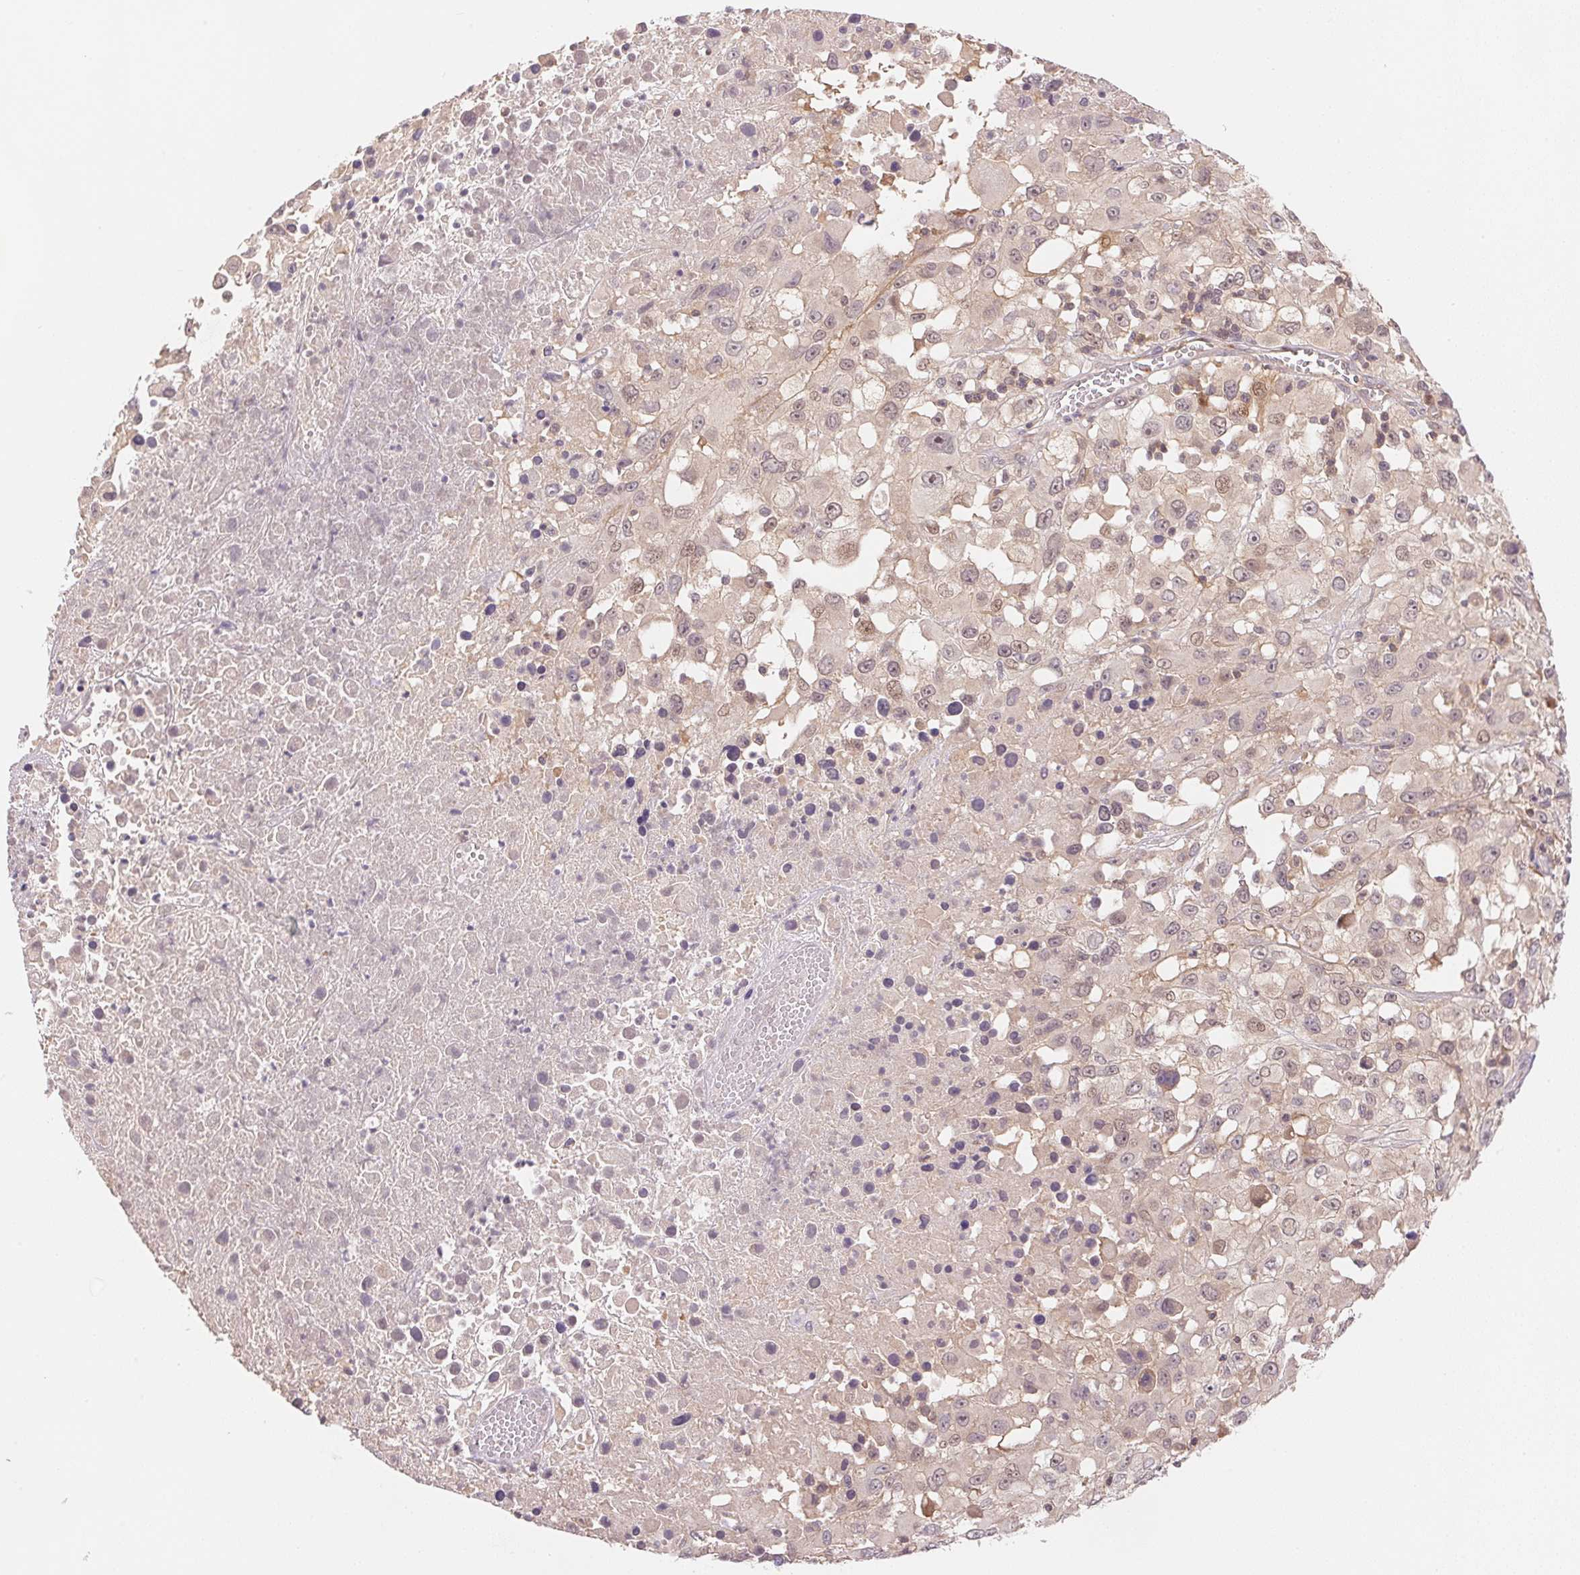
{"staining": {"intensity": "weak", "quantity": "<25%", "location": "cytoplasmic/membranous"}, "tissue": "melanoma", "cell_type": "Tumor cells", "image_type": "cancer", "snomed": [{"axis": "morphology", "description": "Malignant melanoma, Metastatic site"}, {"axis": "topography", "description": "Soft tissue"}], "caption": "Tumor cells show no significant expression in malignant melanoma (metastatic site).", "gene": "BNIP5", "patient": {"sex": "male", "age": 50}}